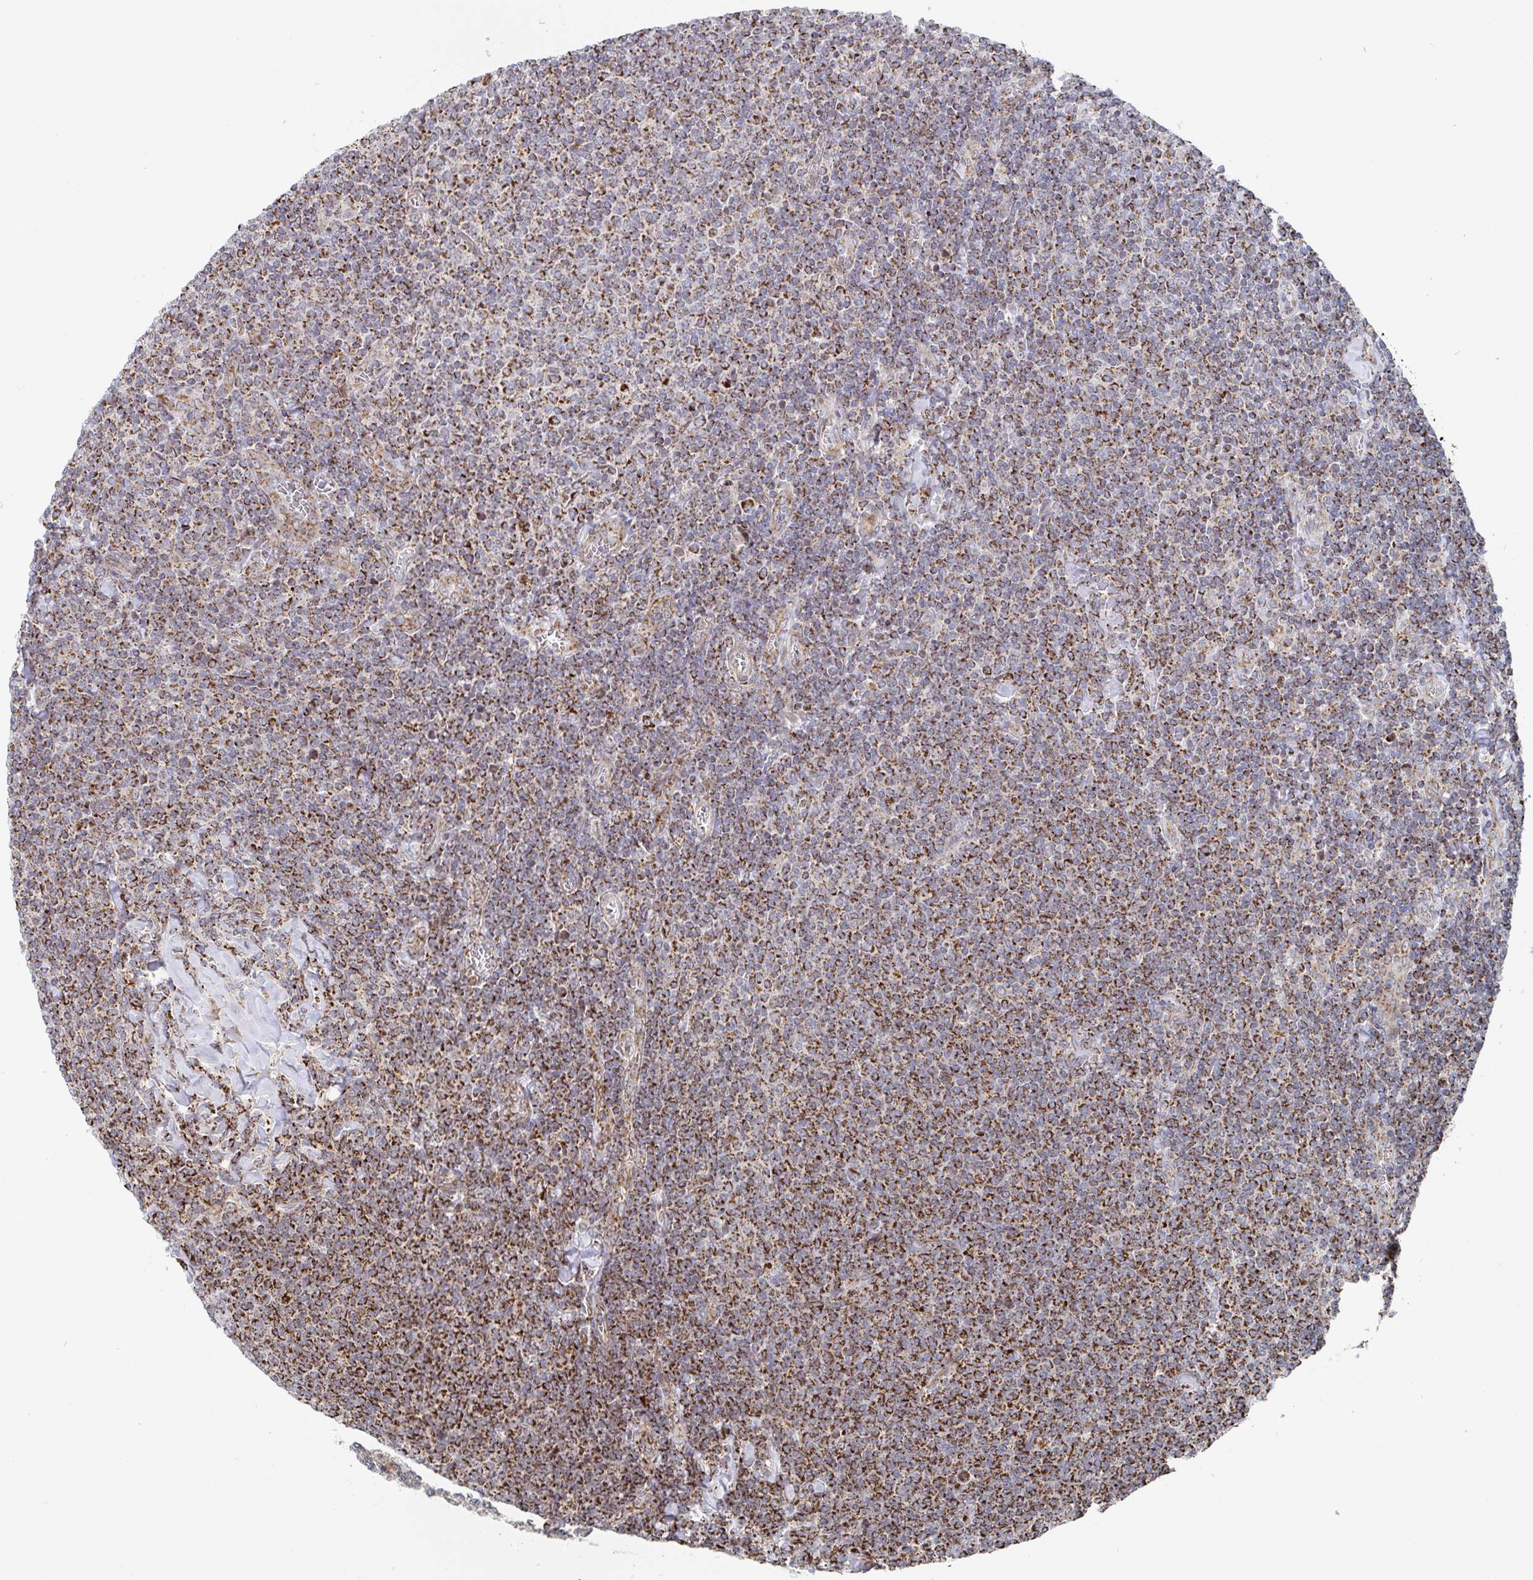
{"staining": {"intensity": "strong", "quantity": ">75%", "location": "cytoplasmic/membranous"}, "tissue": "lymphoma", "cell_type": "Tumor cells", "image_type": "cancer", "snomed": [{"axis": "morphology", "description": "Malignant lymphoma, non-Hodgkin's type, Low grade"}, {"axis": "topography", "description": "Lymph node"}], "caption": "Lymphoma was stained to show a protein in brown. There is high levels of strong cytoplasmic/membranous staining in approximately >75% of tumor cells.", "gene": "STARD8", "patient": {"sex": "male", "age": 52}}